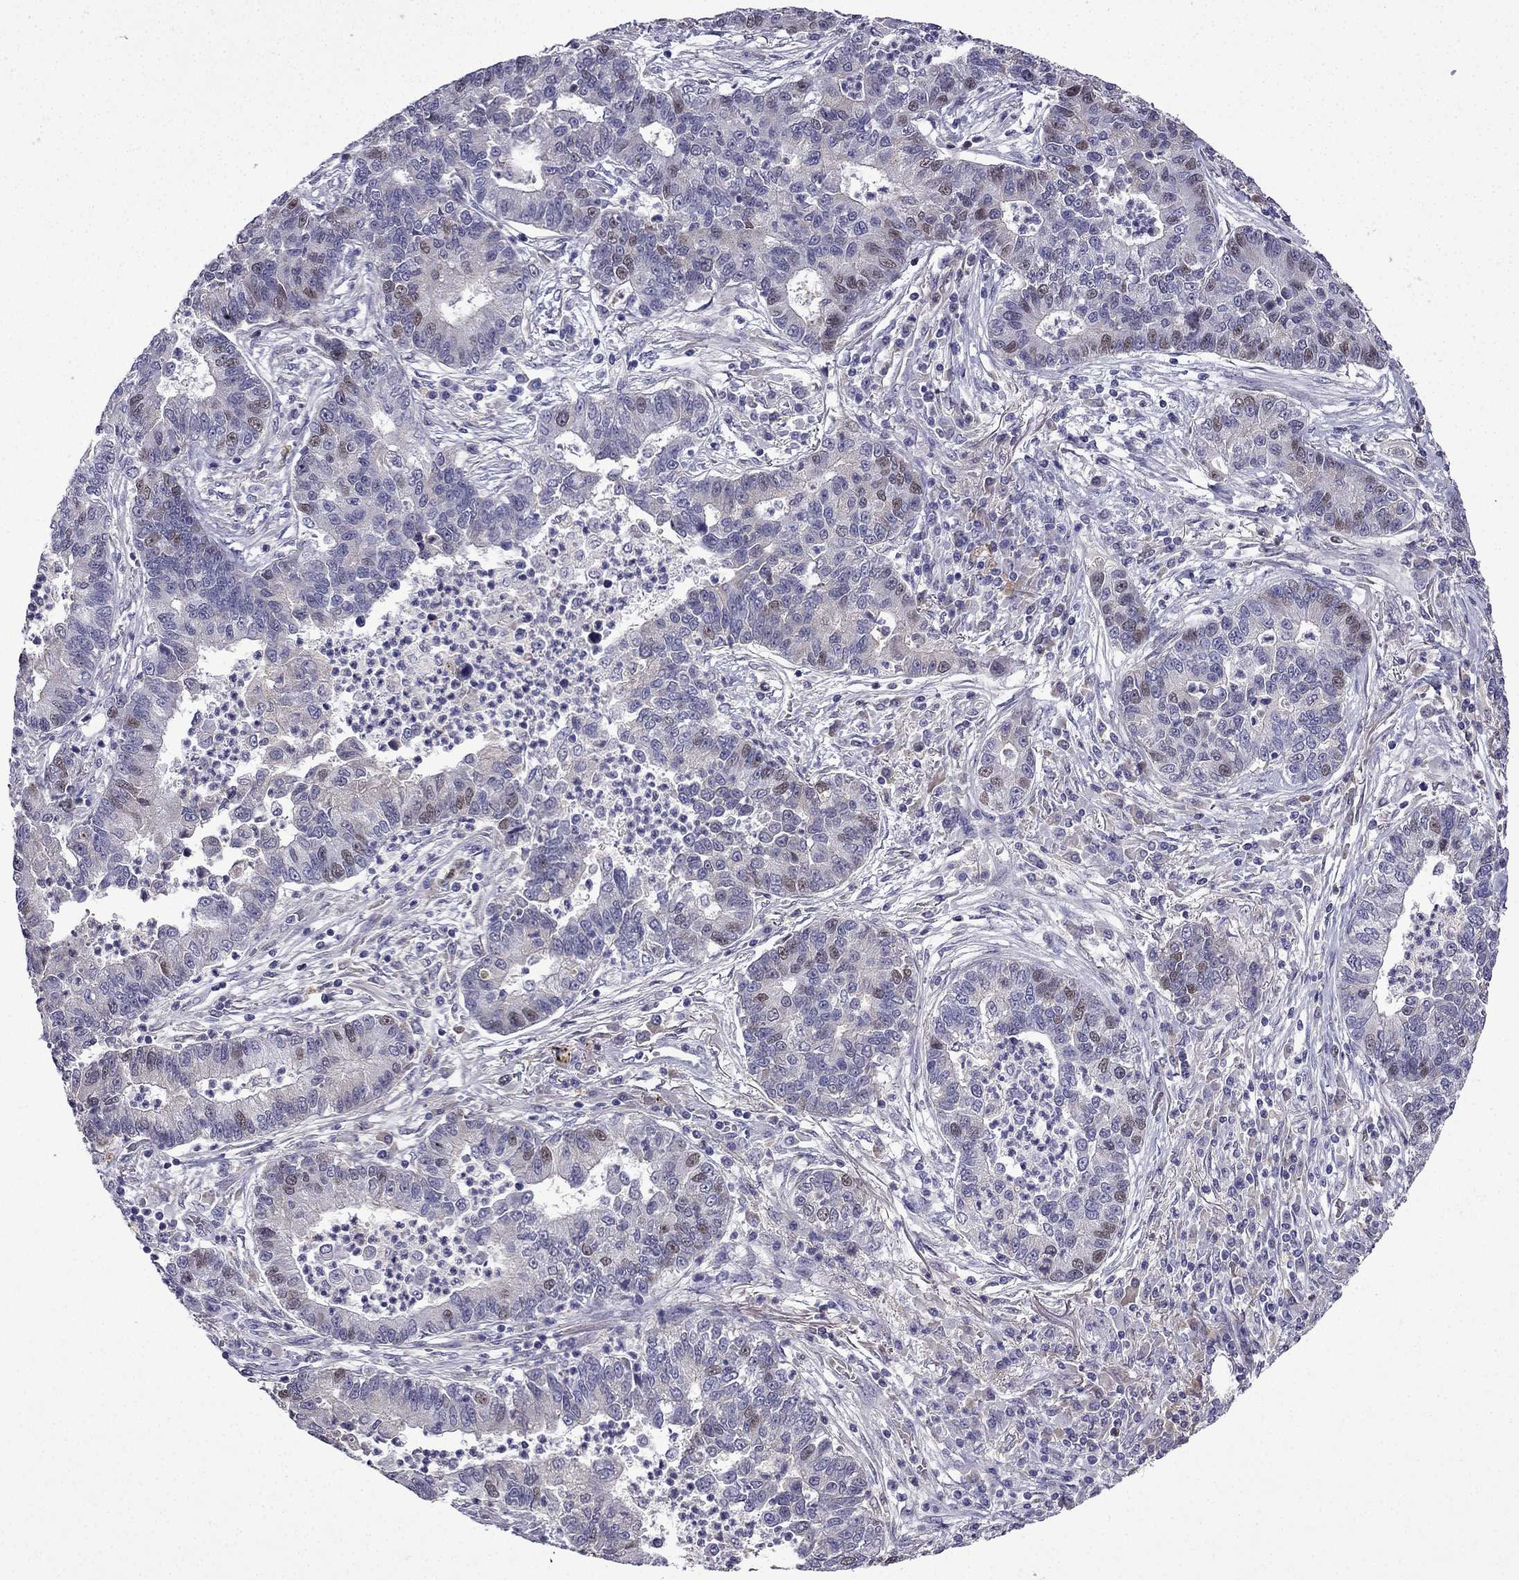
{"staining": {"intensity": "weak", "quantity": "<25%", "location": "nuclear"}, "tissue": "lung cancer", "cell_type": "Tumor cells", "image_type": "cancer", "snomed": [{"axis": "morphology", "description": "Adenocarcinoma, NOS"}, {"axis": "topography", "description": "Lung"}], "caption": "Lung cancer (adenocarcinoma) stained for a protein using immunohistochemistry shows no staining tumor cells.", "gene": "UHRF1", "patient": {"sex": "female", "age": 57}}